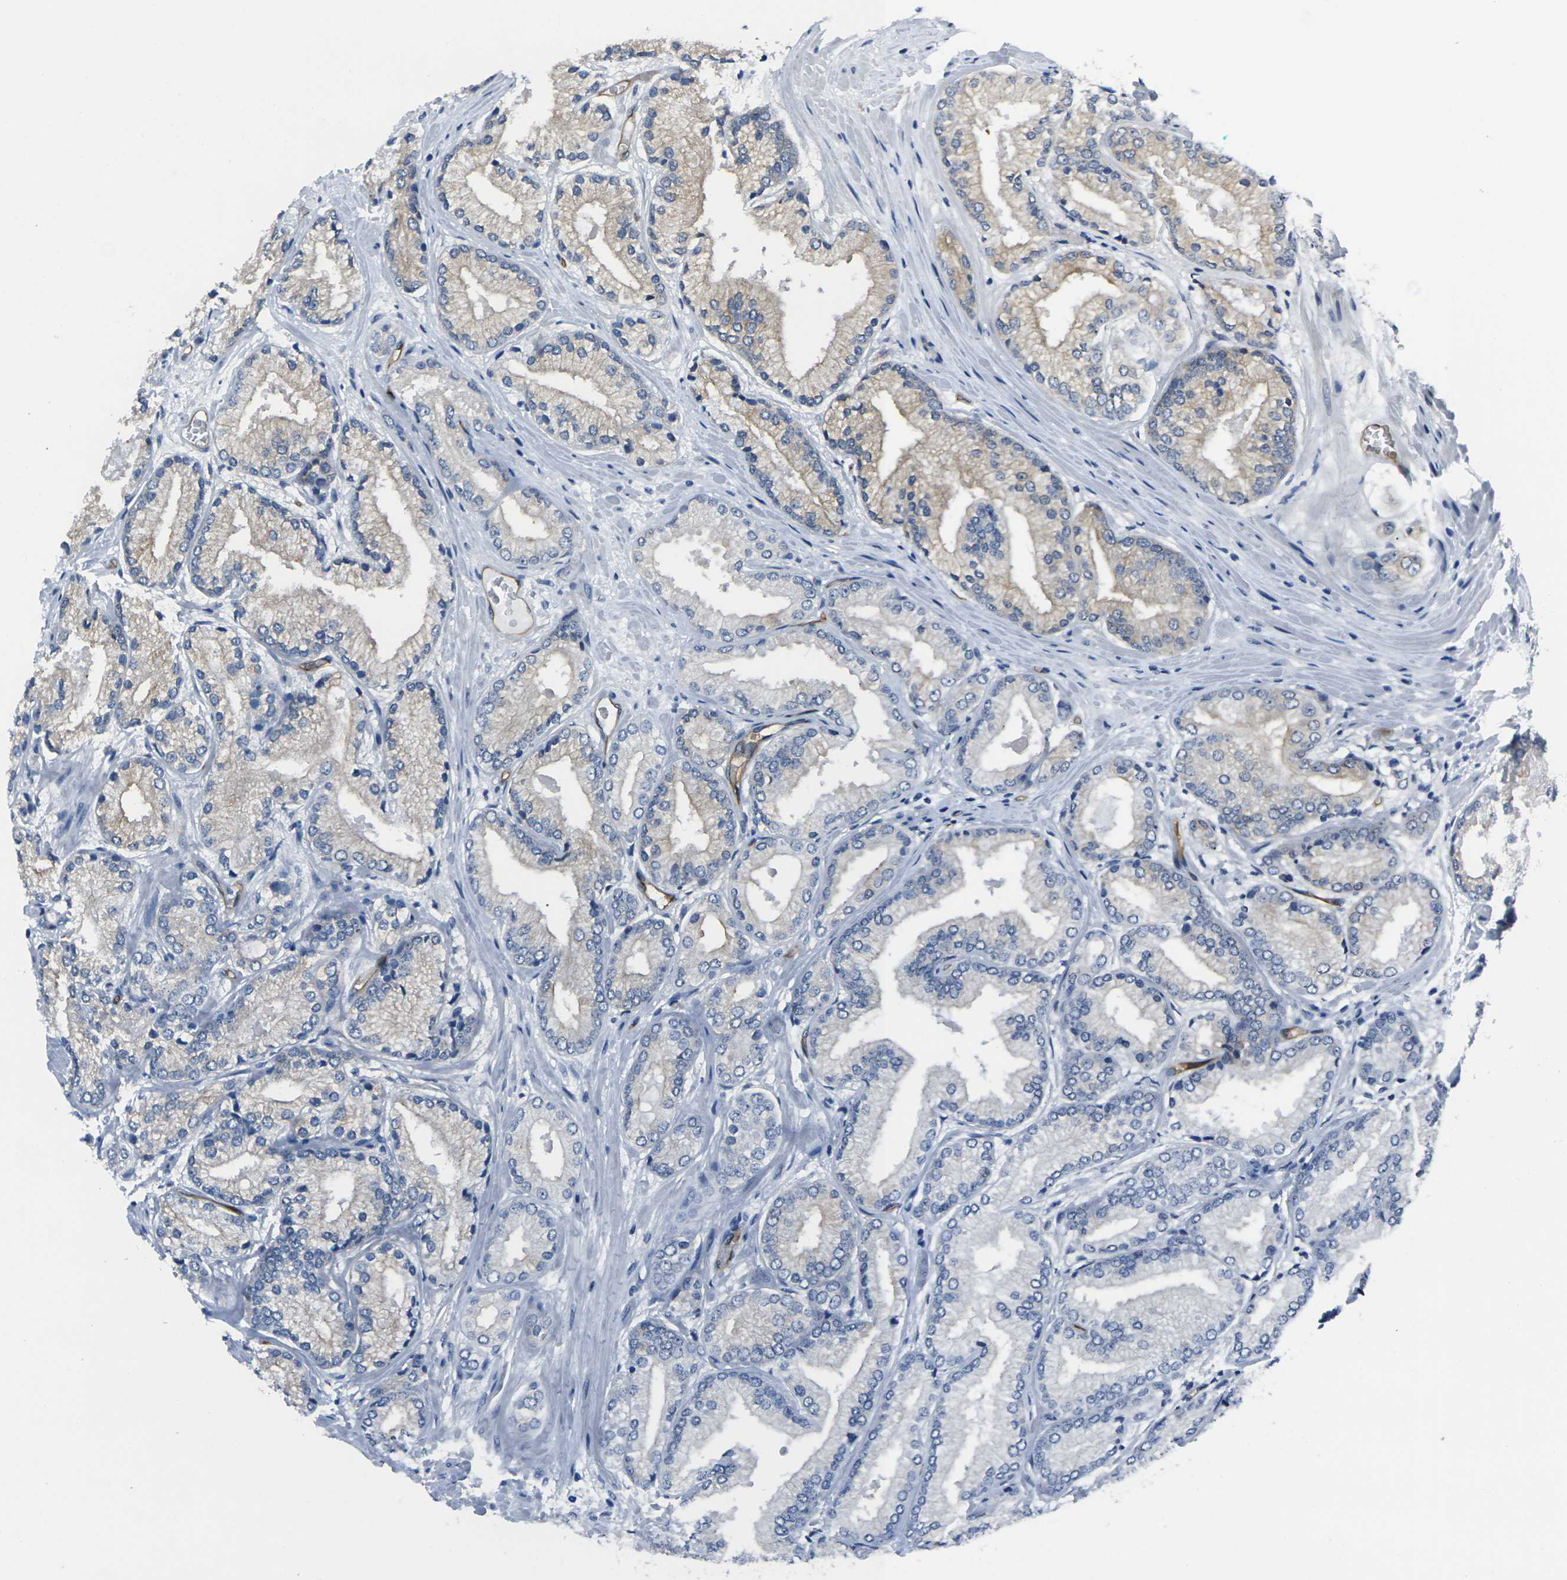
{"staining": {"intensity": "weak", "quantity": "<25%", "location": "cytoplasmic/membranous"}, "tissue": "prostate cancer", "cell_type": "Tumor cells", "image_type": "cancer", "snomed": [{"axis": "morphology", "description": "Adenocarcinoma, High grade"}, {"axis": "topography", "description": "Prostate"}], "caption": "DAB (3,3'-diaminobenzidine) immunohistochemical staining of human prostate adenocarcinoma (high-grade) shows no significant expression in tumor cells. (DAB IHC visualized using brightfield microscopy, high magnification).", "gene": "HSPA12B", "patient": {"sex": "male", "age": 59}}